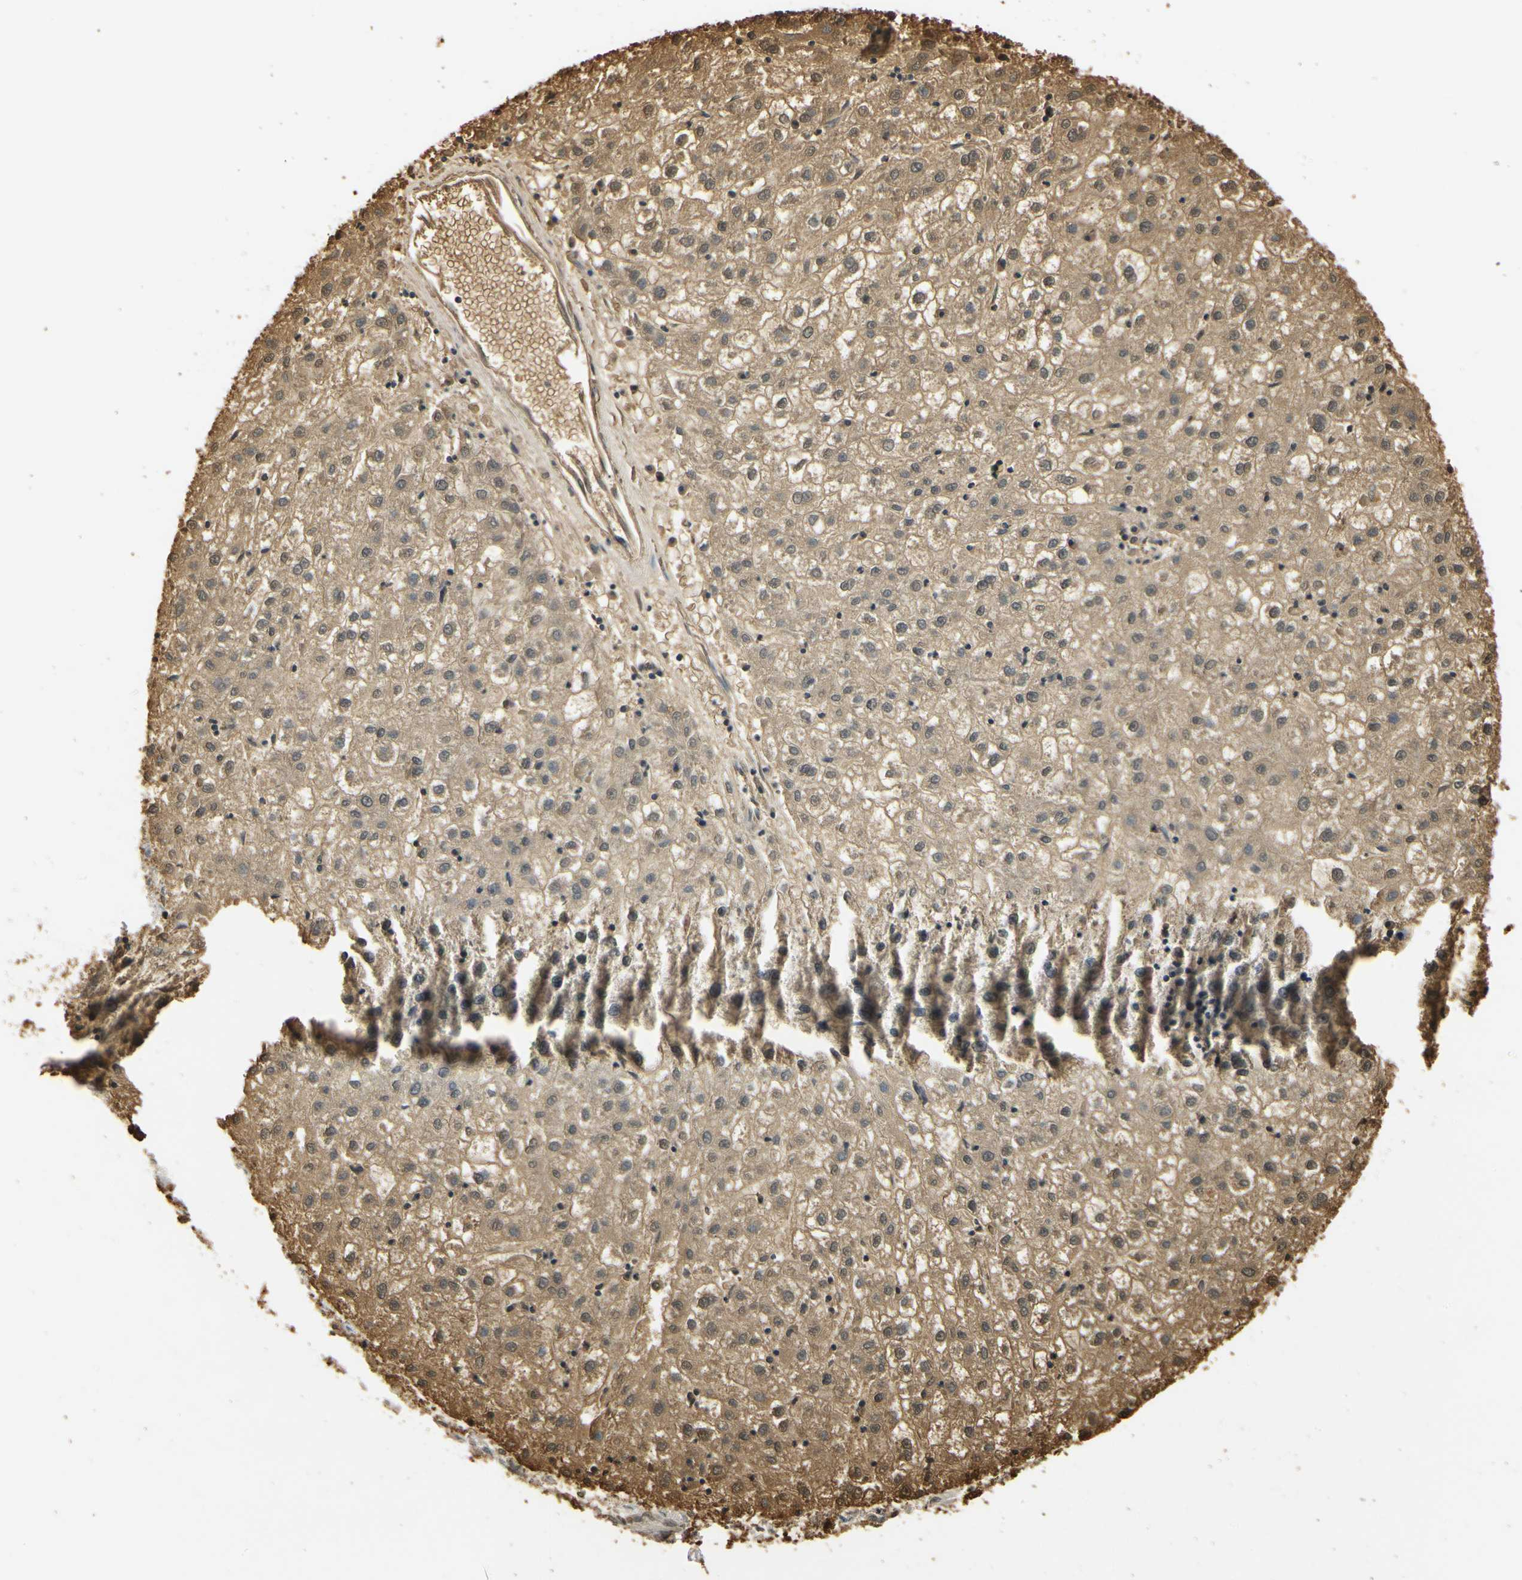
{"staining": {"intensity": "moderate", "quantity": ">75%", "location": "cytoplasmic/membranous"}, "tissue": "liver cancer", "cell_type": "Tumor cells", "image_type": "cancer", "snomed": [{"axis": "morphology", "description": "Carcinoma, Hepatocellular, NOS"}, {"axis": "topography", "description": "Liver"}], "caption": "Protein expression analysis of human liver cancer reveals moderate cytoplasmic/membranous staining in about >75% of tumor cells.", "gene": "SOD1", "patient": {"sex": "male", "age": 72}}